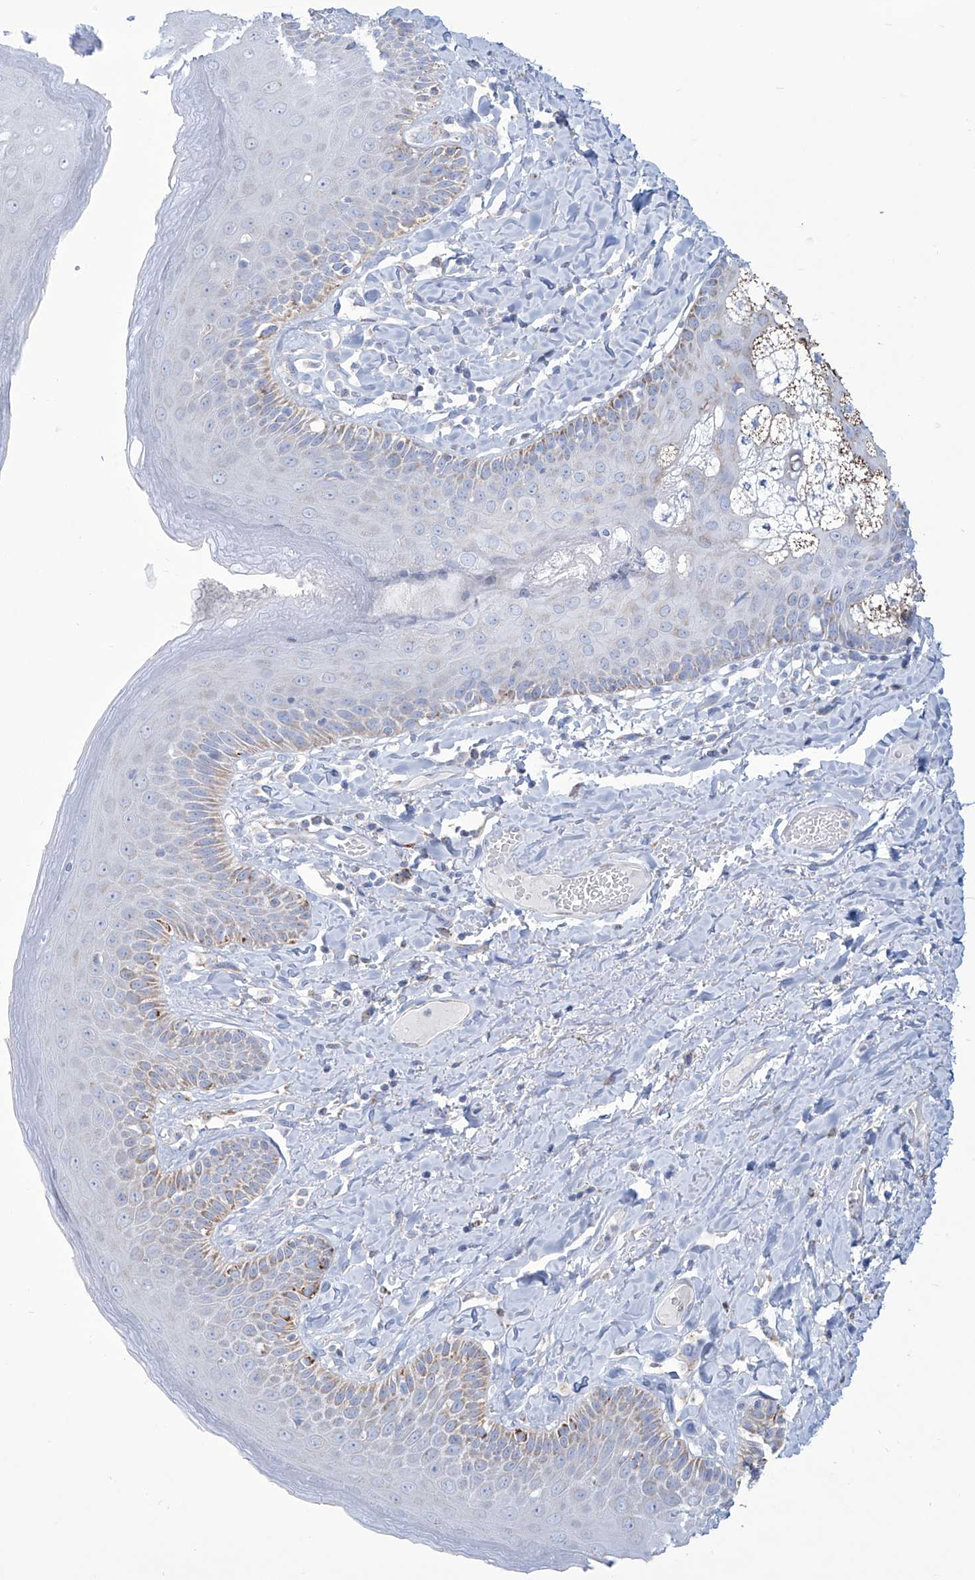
{"staining": {"intensity": "moderate", "quantity": "<25%", "location": "cytoplasmic/membranous"}, "tissue": "skin", "cell_type": "Epidermal cells", "image_type": "normal", "snomed": [{"axis": "morphology", "description": "Normal tissue, NOS"}, {"axis": "topography", "description": "Anal"}], "caption": "The photomicrograph displays a brown stain indicating the presence of a protein in the cytoplasmic/membranous of epidermal cells in skin. (DAB (3,3'-diaminobenzidine) IHC with brightfield microscopy, high magnification).", "gene": "ALDH6A1", "patient": {"sex": "male", "age": 69}}